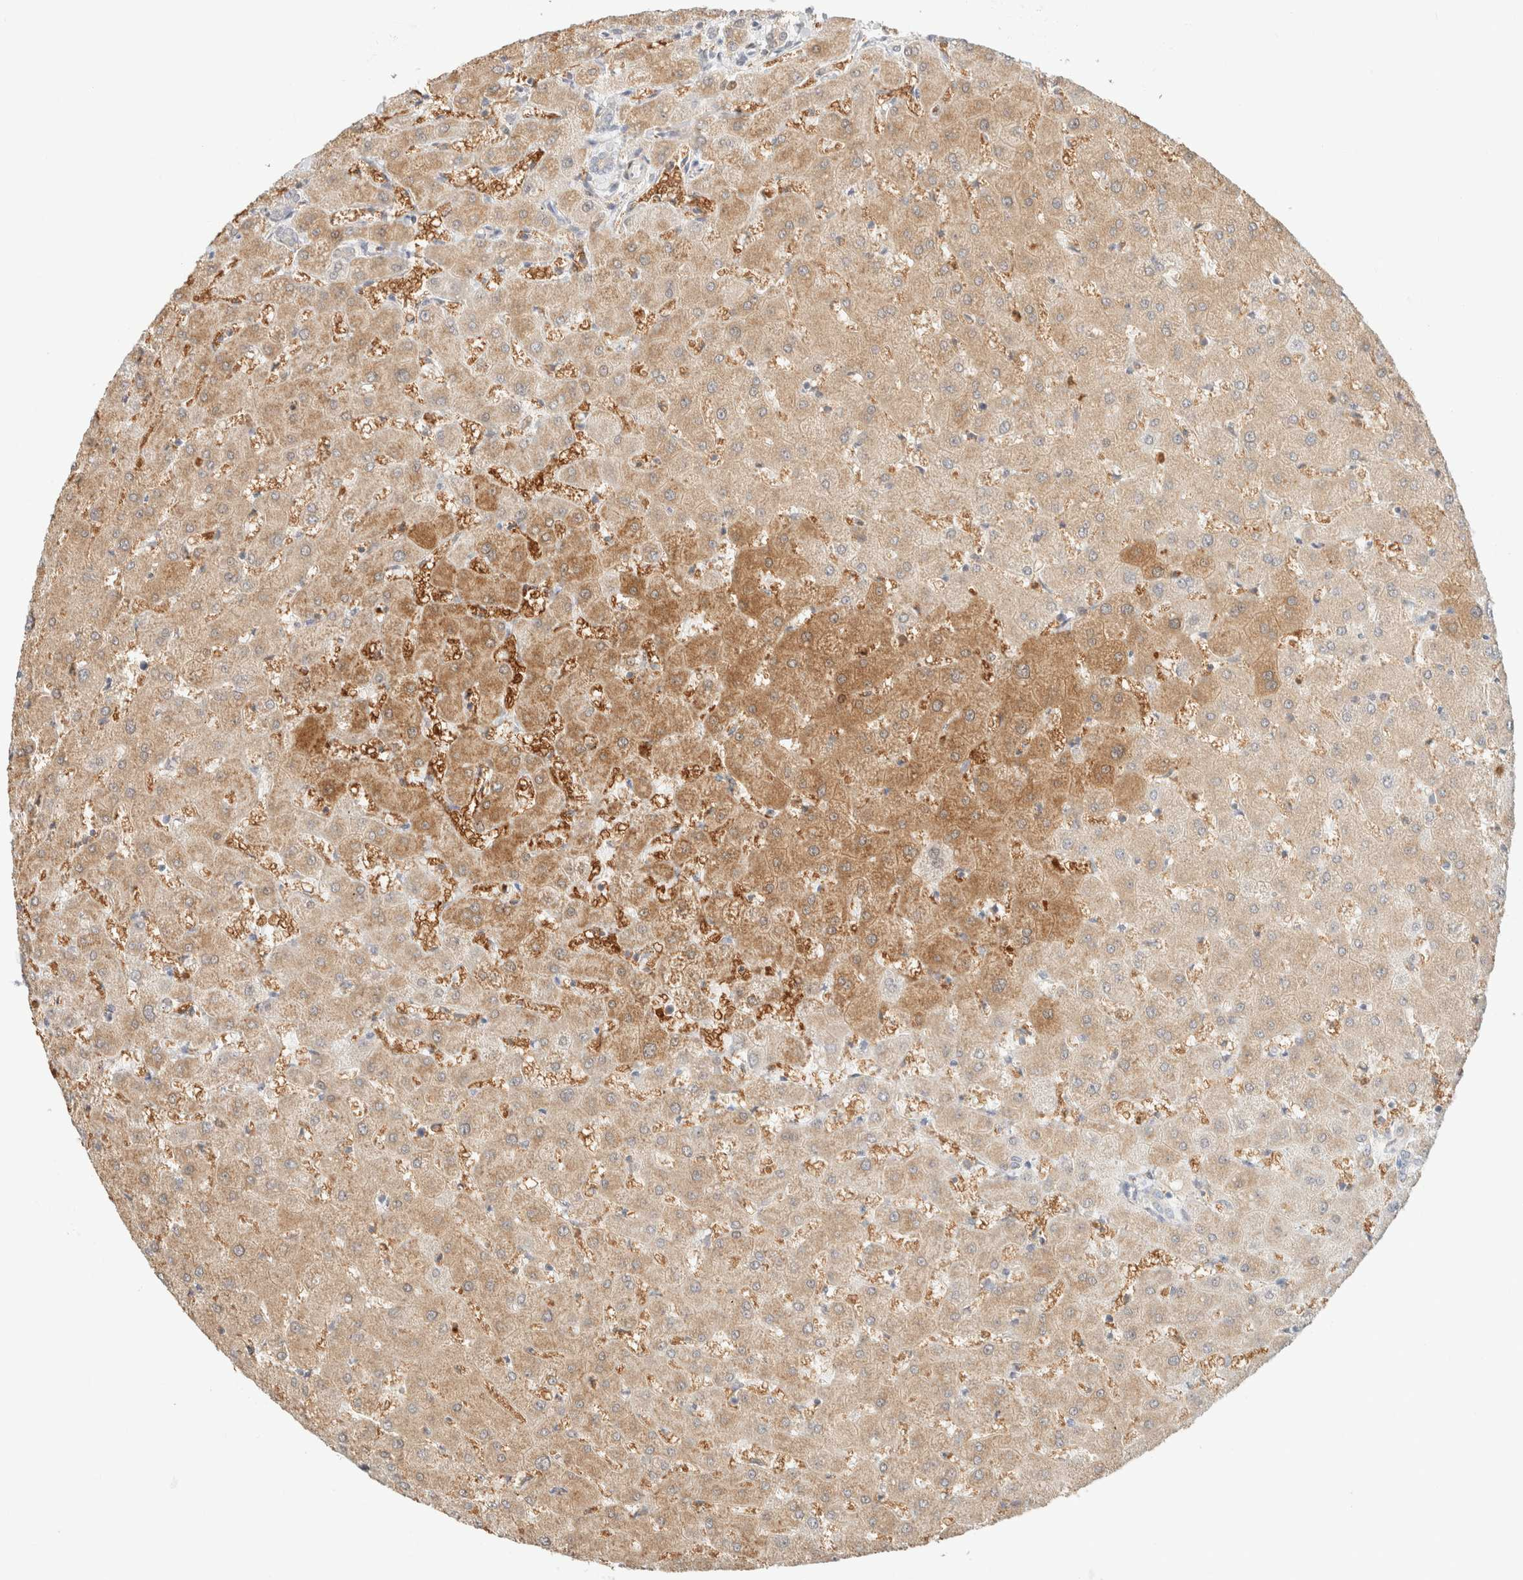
{"staining": {"intensity": "weak", "quantity": "<25%", "location": "cytoplasmic/membranous"}, "tissue": "liver", "cell_type": "Cholangiocytes", "image_type": "normal", "snomed": [{"axis": "morphology", "description": "Normal tissue, NOS"}, {"axis": "topography", "description": "Liver"}], "caption": "A high-resolution micrograph shows immunohistochemistry staining of benign liver, which demonstrates no significant positivity in cholangiocytes.", "gene": "GPI", "patient": {"sex": "female", "age": 63}}